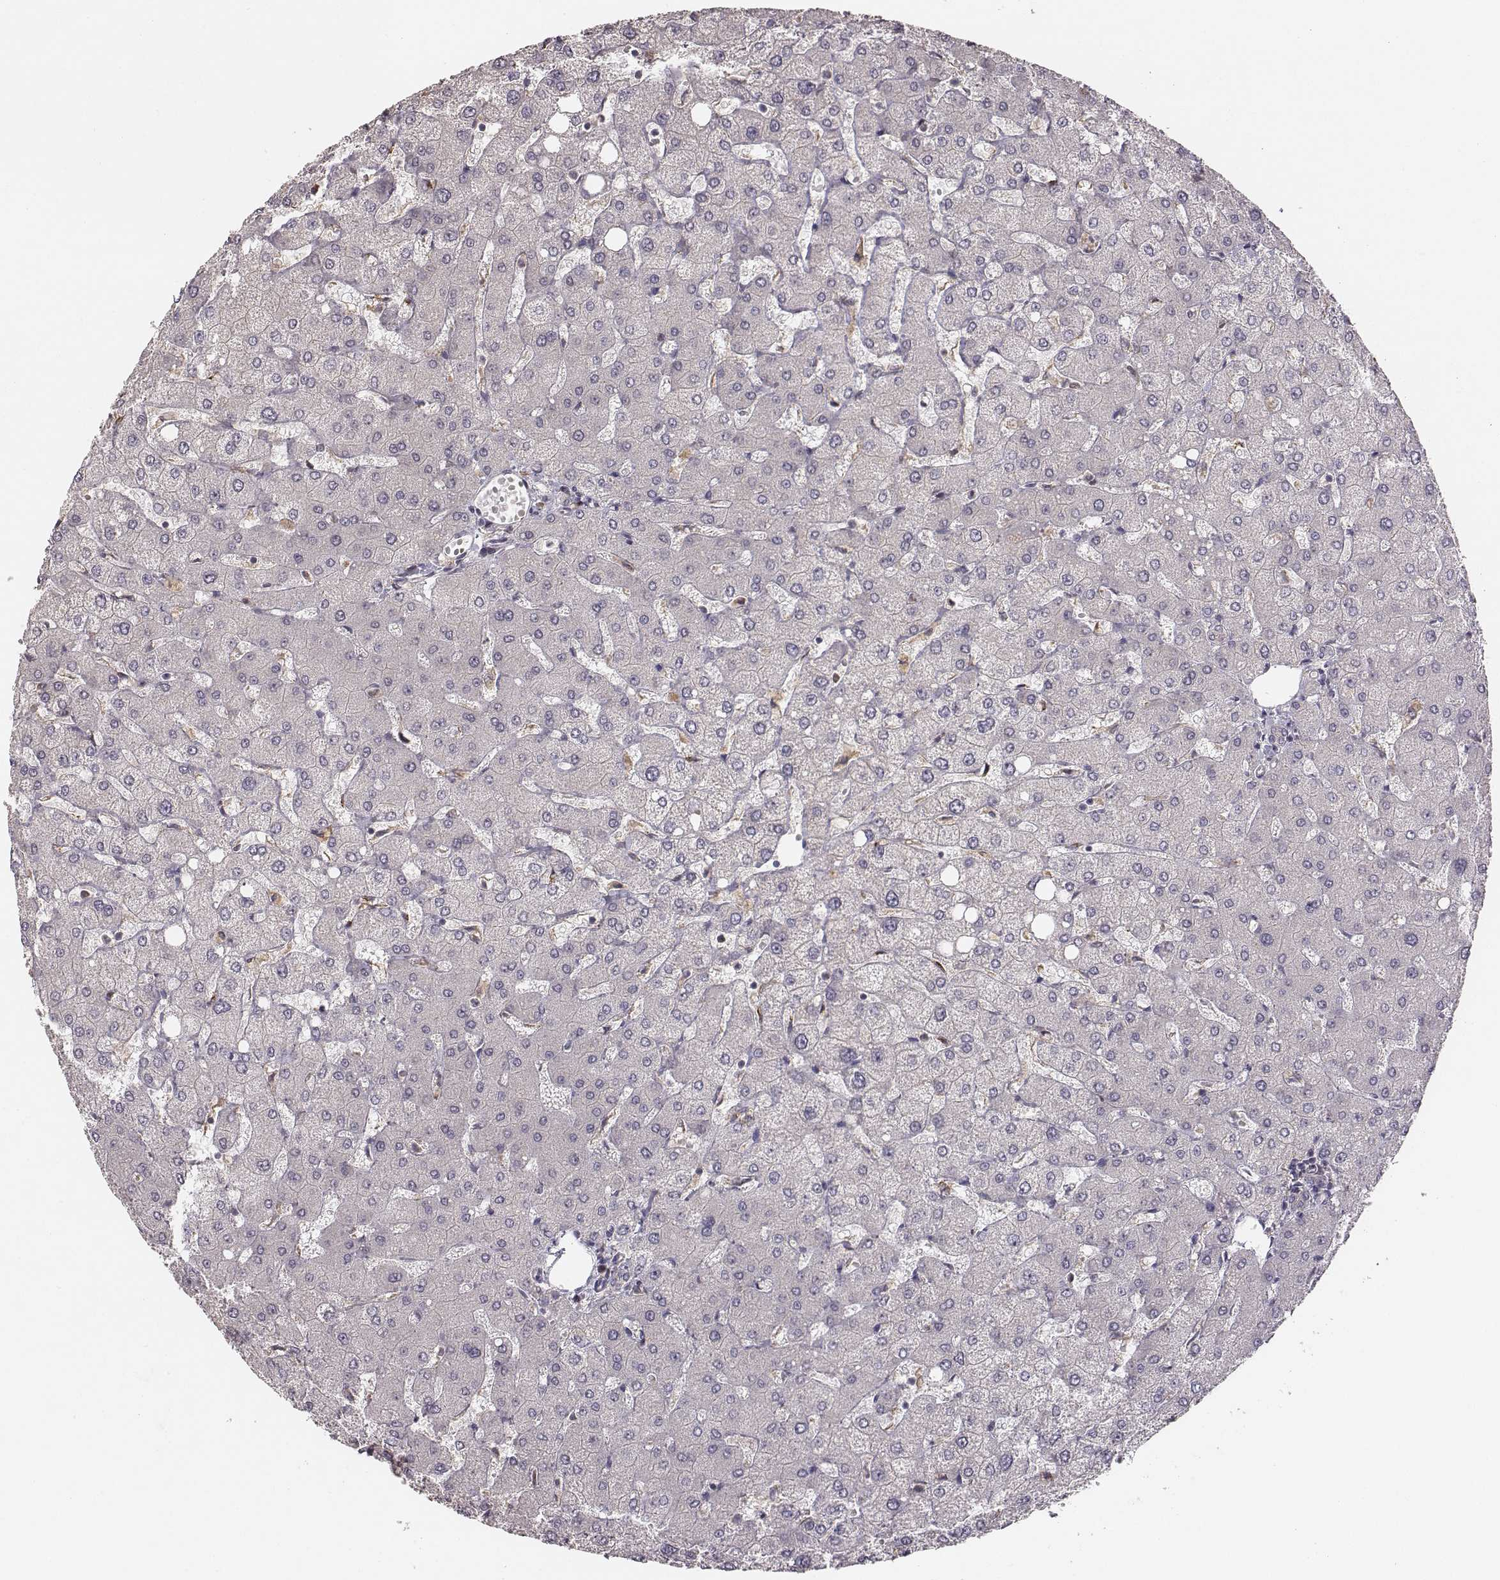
{"staining": {"intensity": "negative", "quantity": "none", "location": "none"}, "tissue": "liver", "cell_type": "Cholangiocytes", "image_type": "normal", "snomed": [{"axis": "morphology", "description": "Normal tissue, NOS"}, {"axis": "topography", "description": "Liver"}], "caption": "This is an immunohistochemistry micrograph of unremarkable human liver. There is no positivity in cholangiocytes.", "gene": "VPS26A", "patient": {"sex": "female", "age": 54}}